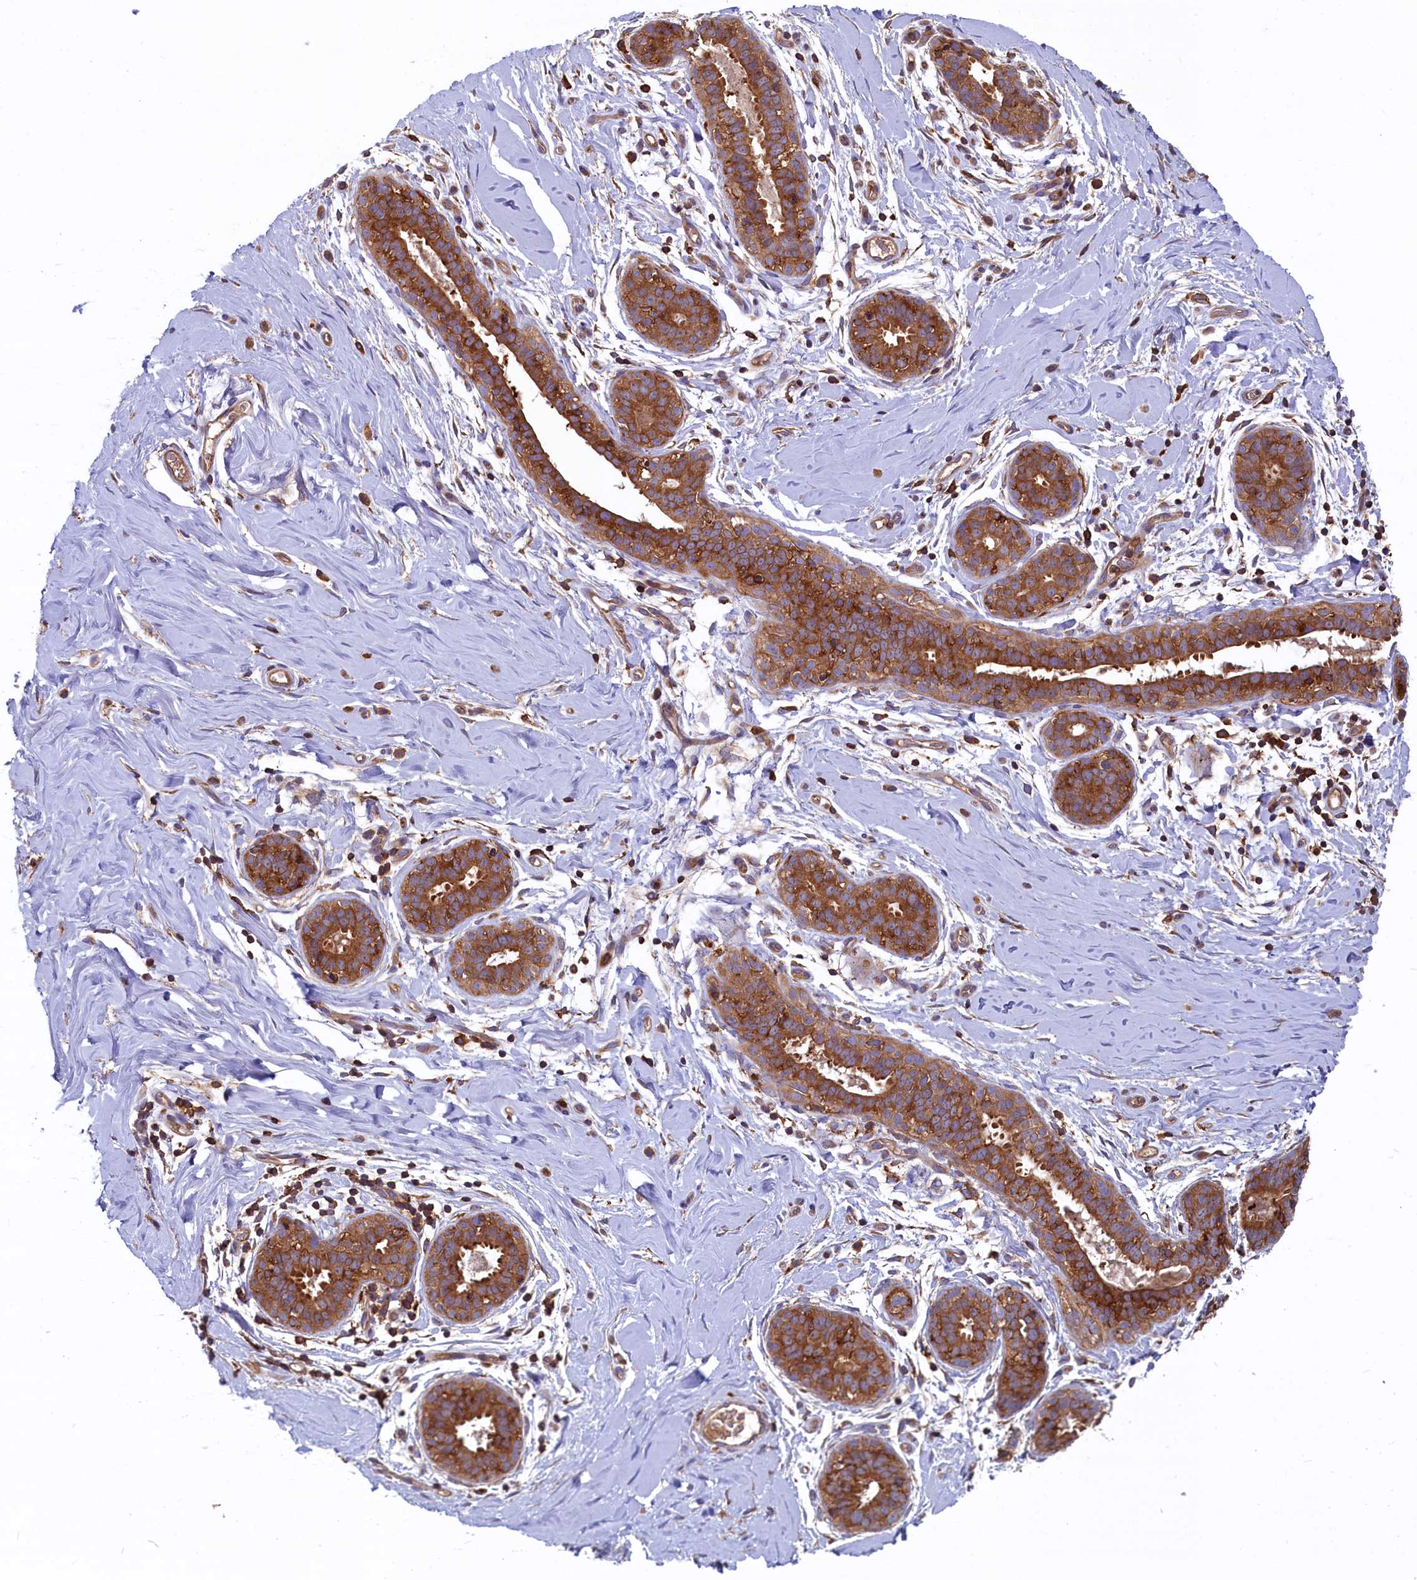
{"staining": {"intensity": "negative", "quantity": "none", "location": "none"}, "tissue": "adipose tissue", "cell_type": "Adipocytes", "image_type": "normal", "snomed": [{"axis": "morphology", "description": "Normal tissue, NOS"}, {"axis": "topography", "description": "Breast"}], "caption": "Image shows no significant protein staining in adipocytes of unremarkable adipose tissue.", "gene": "MYO9B", "patient": {"sex": "female", "age": 26}}